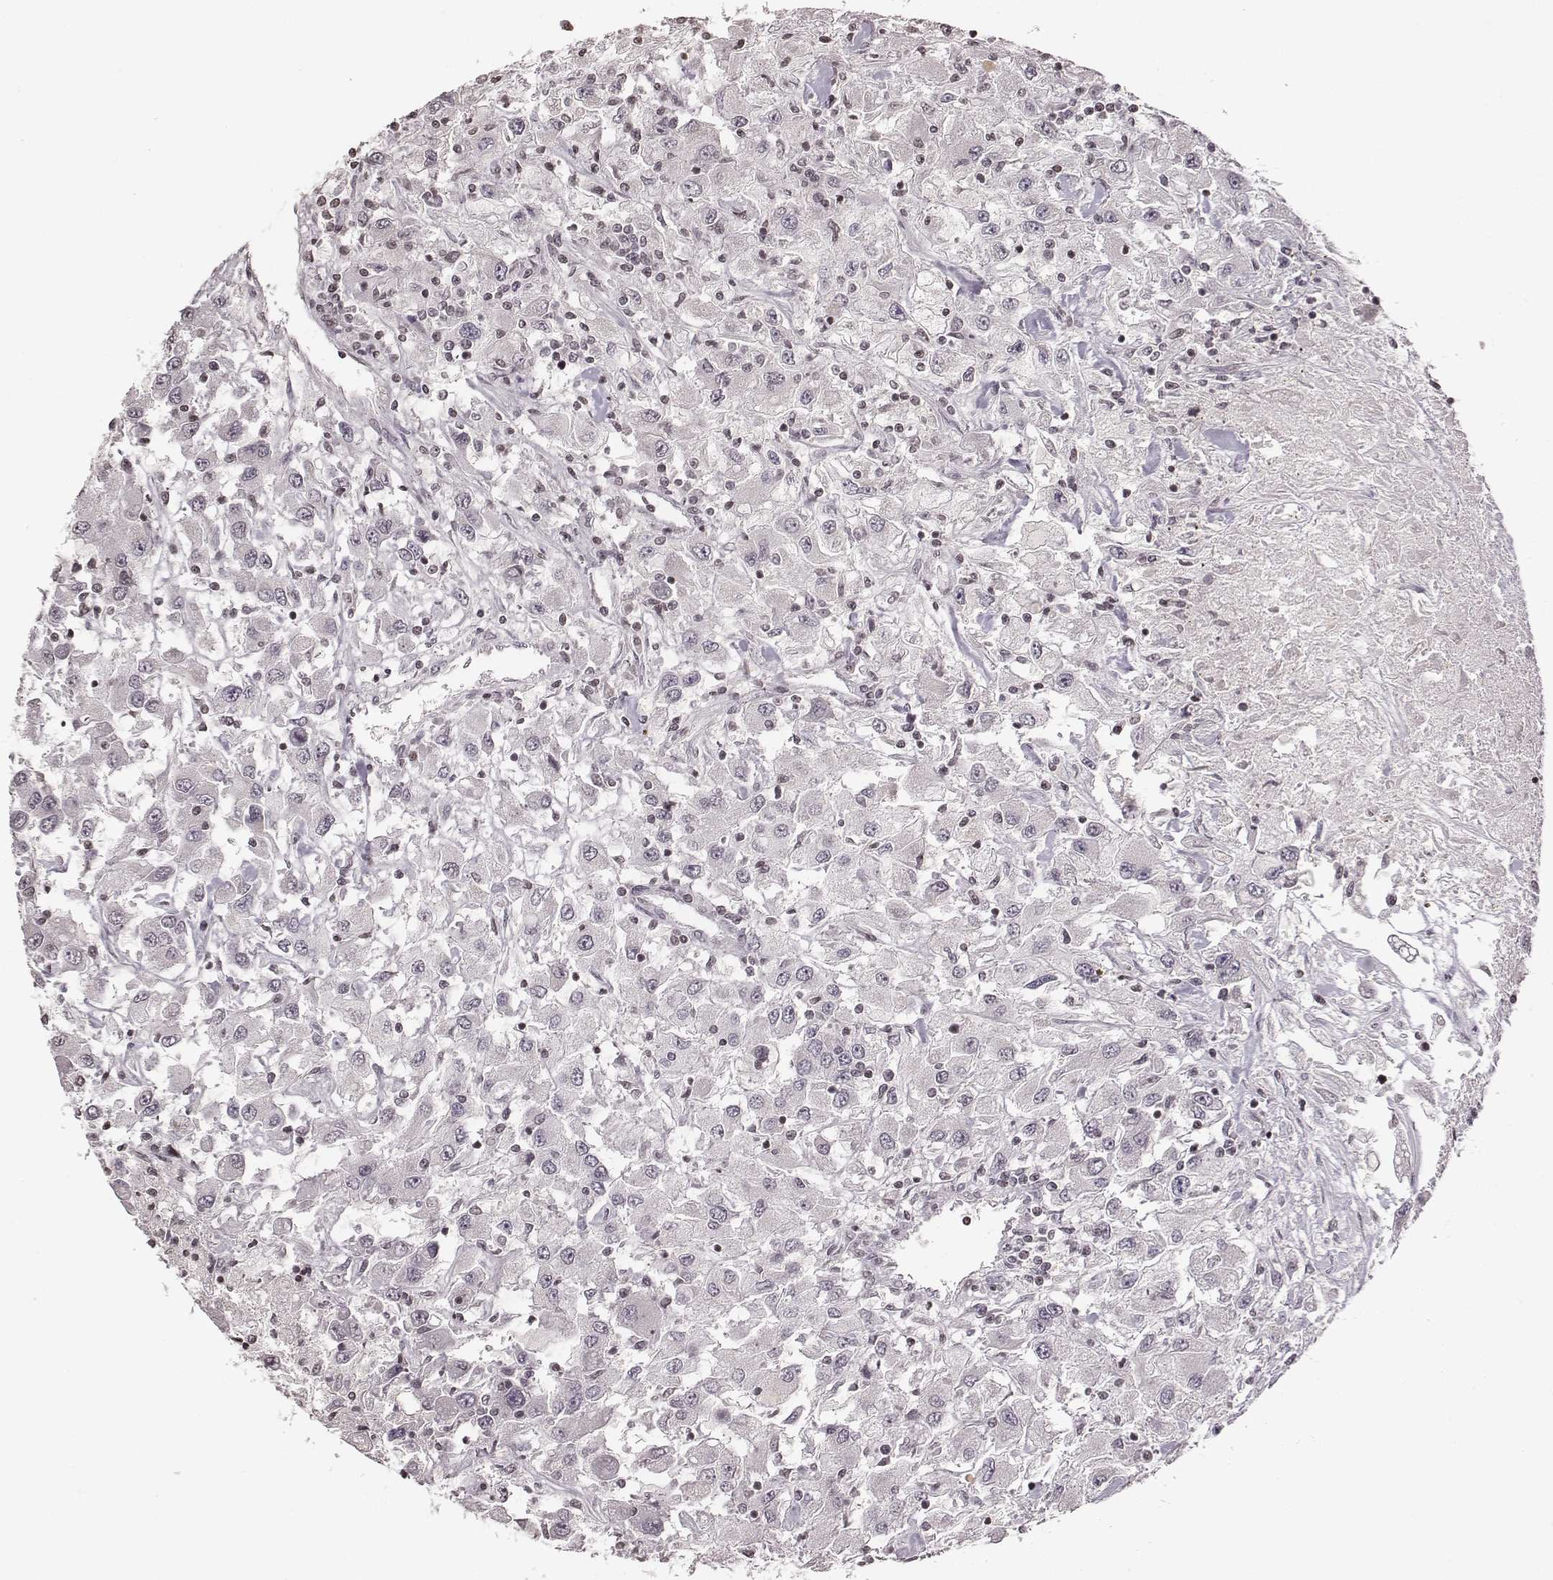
{"staining": {"intensity": "negative", "quantity": "none", "location": "none"}, "tissue": "renal cancer", "cell_type": "Tumor cells", "image_type": "cancer", "snomed": [{"axis": "morphology", "description": "Adenocarcinoma, NOS"}, {"axis": "topography", "description": "Kidney"}], "caption": "The IHC histopathology image has no significant positivity in tumor cells of renal cancer tissue.", "gene": "GRM4", "patient": {"sex": "female", "age": 67}}